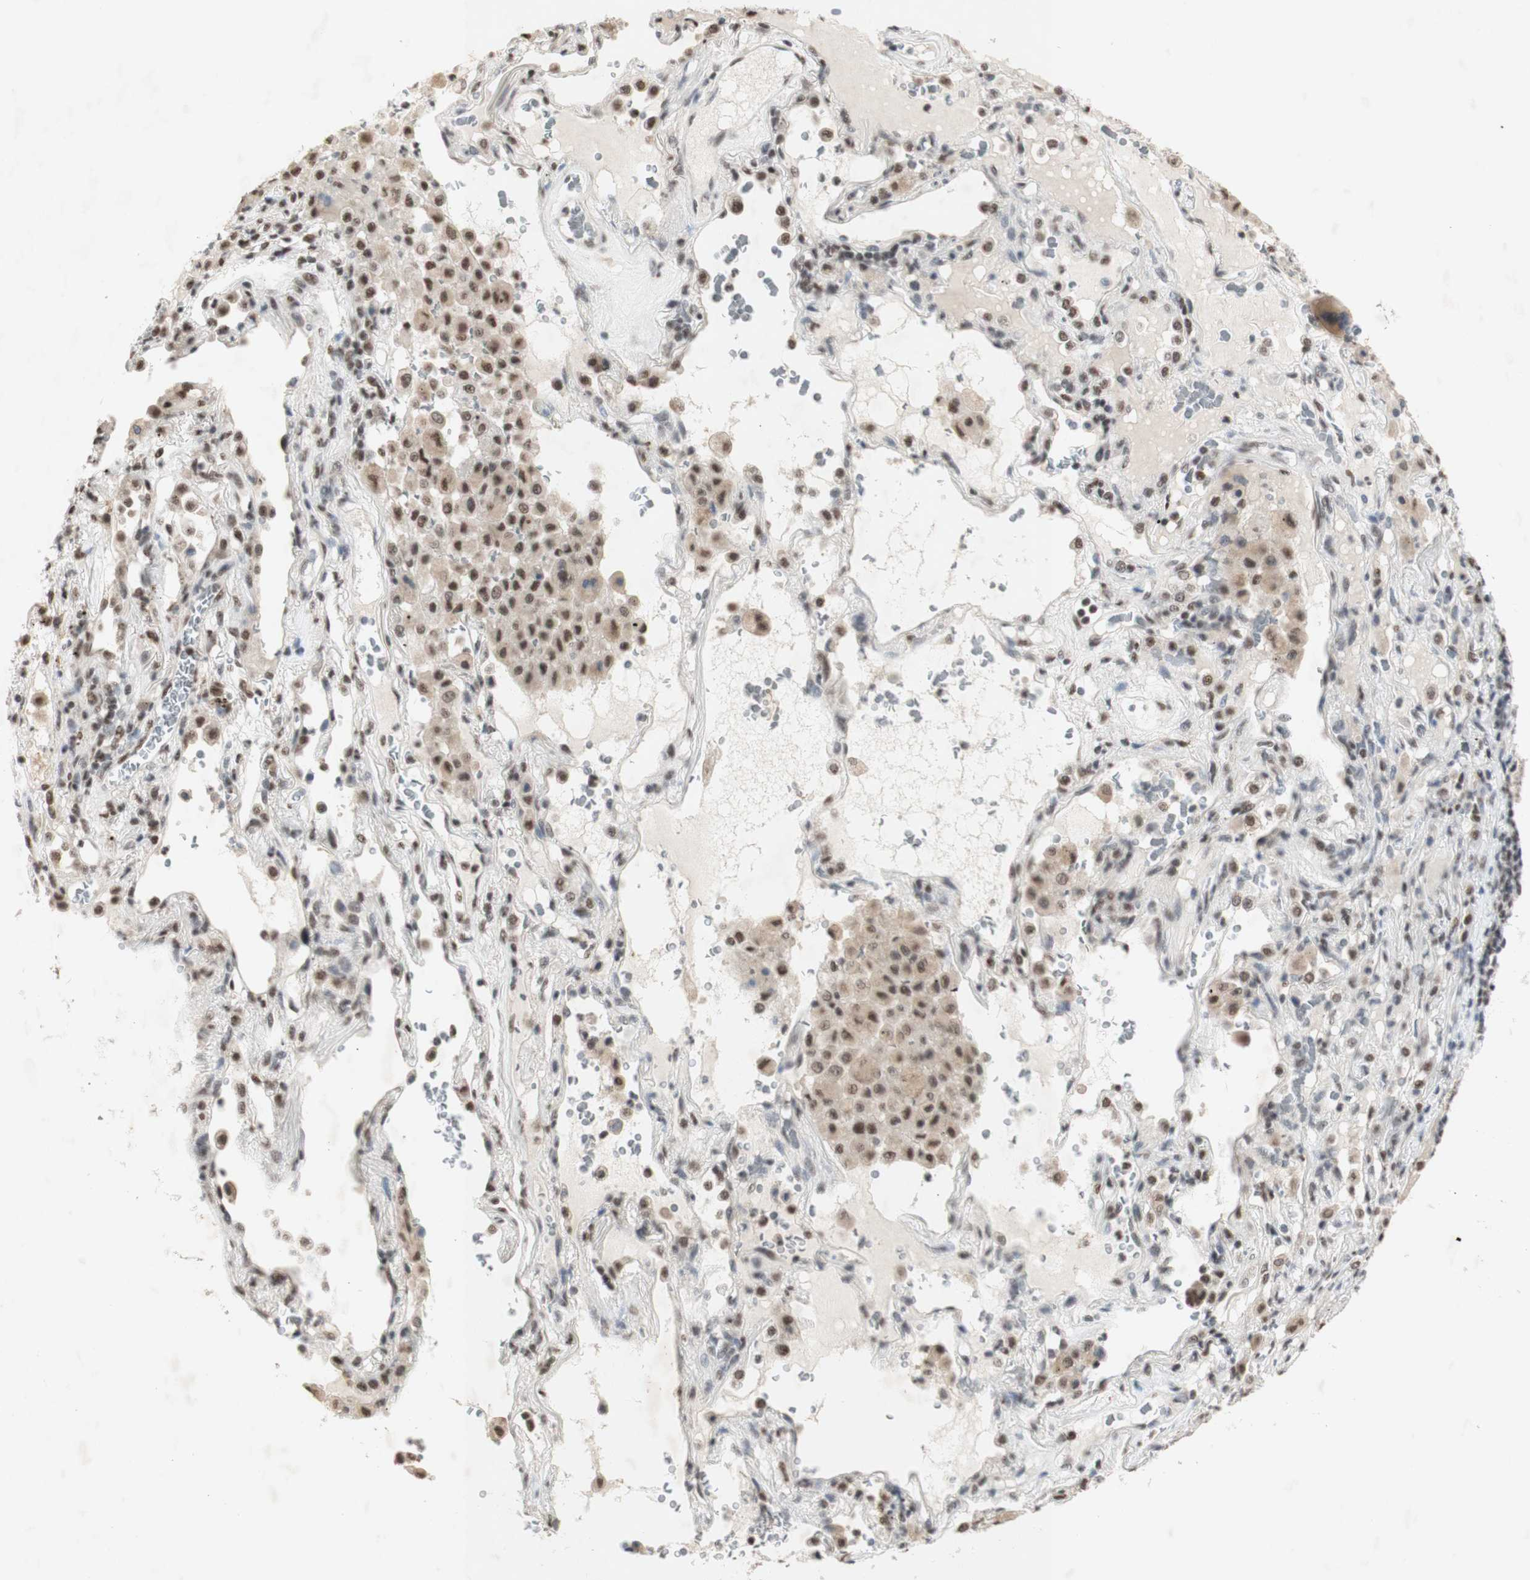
{"staining": {"intensity": "moderate", "quantity": ">75%", "location": "nuclear"}, "tissue": "lung cancer", "cell_type": "Tumor cells", "image_type": "cancer", "snomed": [{"axis": "morphology", "description": "Squamous cell carcinoma, NOS"}, {"axis": "topography", "description": "Lung"}], "caption": "The photomicrograph exhibits staining of lung cancer (squamous cell carcinoma), revealing moderate nuclear protein staining (brown color) within tumor cells.", "gene": "SNRPB", "patient": {"sex": "male", "age": 57}}